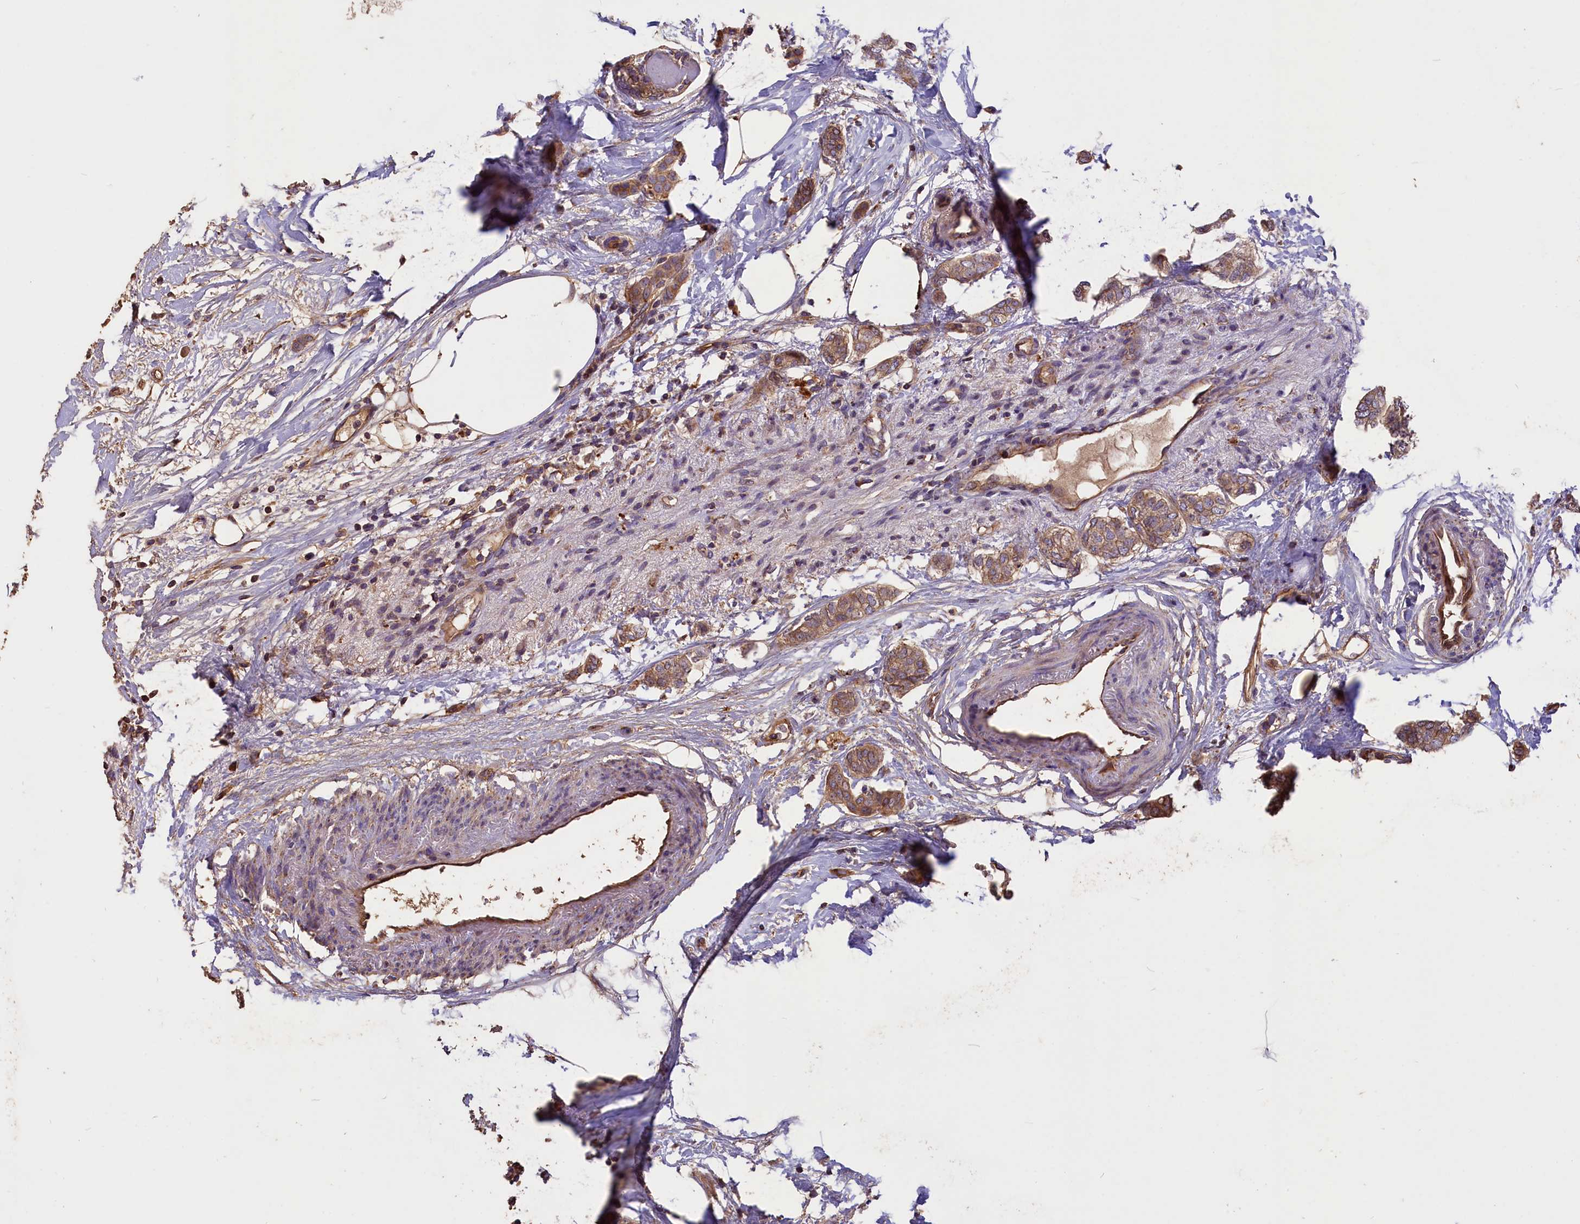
{"staining": {"intensity": "weak", "quantity": "25%-75%", "location": "cytoplasmic/membranous"}, "tissue": "breast cancer", "cell_type": "Tumor cells", "image_type": "cancer", "snomed": [{"axis": "morphology", "description": "Duct carcinoma"}, {"axis": "topography", "description": "Breast"}], "caption": "A brown stain labels weak cytoplasmic/membranous positivity of a protein in breast cancer (infiltrating ductal carcinoma) tumor cells. (DAB (3,3'-diaminobenzidine) IHC with brightfield microscopy, high magnification).", "gene": "ERMARD", "patient": {"sex": "female", "age": 72}}